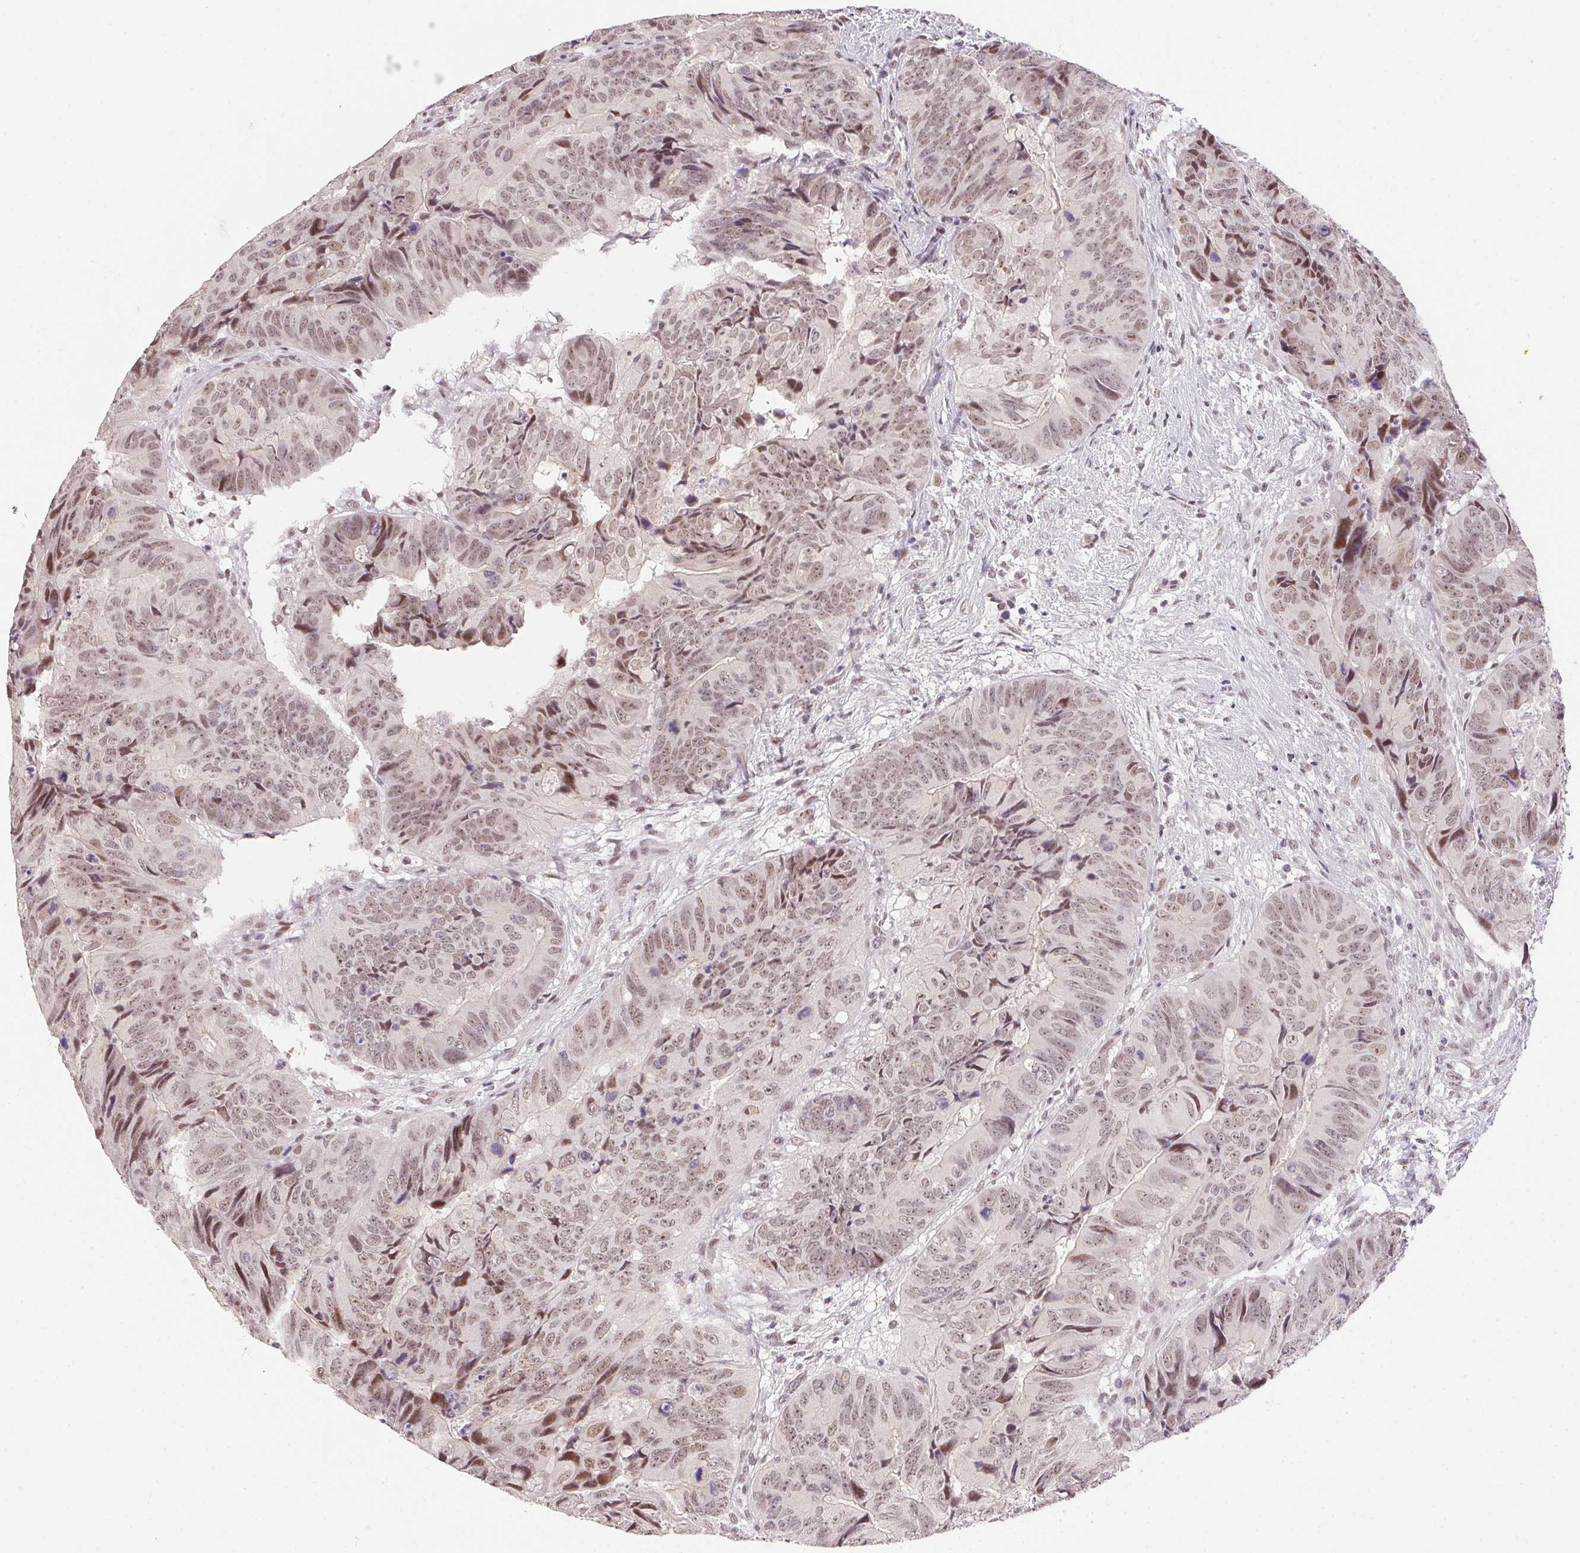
{"staining": {"intensity": "moderate", "quantity": ">75%", "location": "nuclear"}, "tissue": "colorectal cancer", "cell_type": "Tumor cells", "image_type": "cancer", "snomed": [{"axis": "morphology", "description": "Adenocarcinoma, NOS"}, {"axis": "topography", "description": "Colon"}], "caption": "The image shows immunohistochemical staining of colorectal adenocarcinoma. There is moderate nuclear positivity is identified in about >75% of tumor cells.", "gene": "KDM4D", "patient": {"sex": "male", "age": 79}}